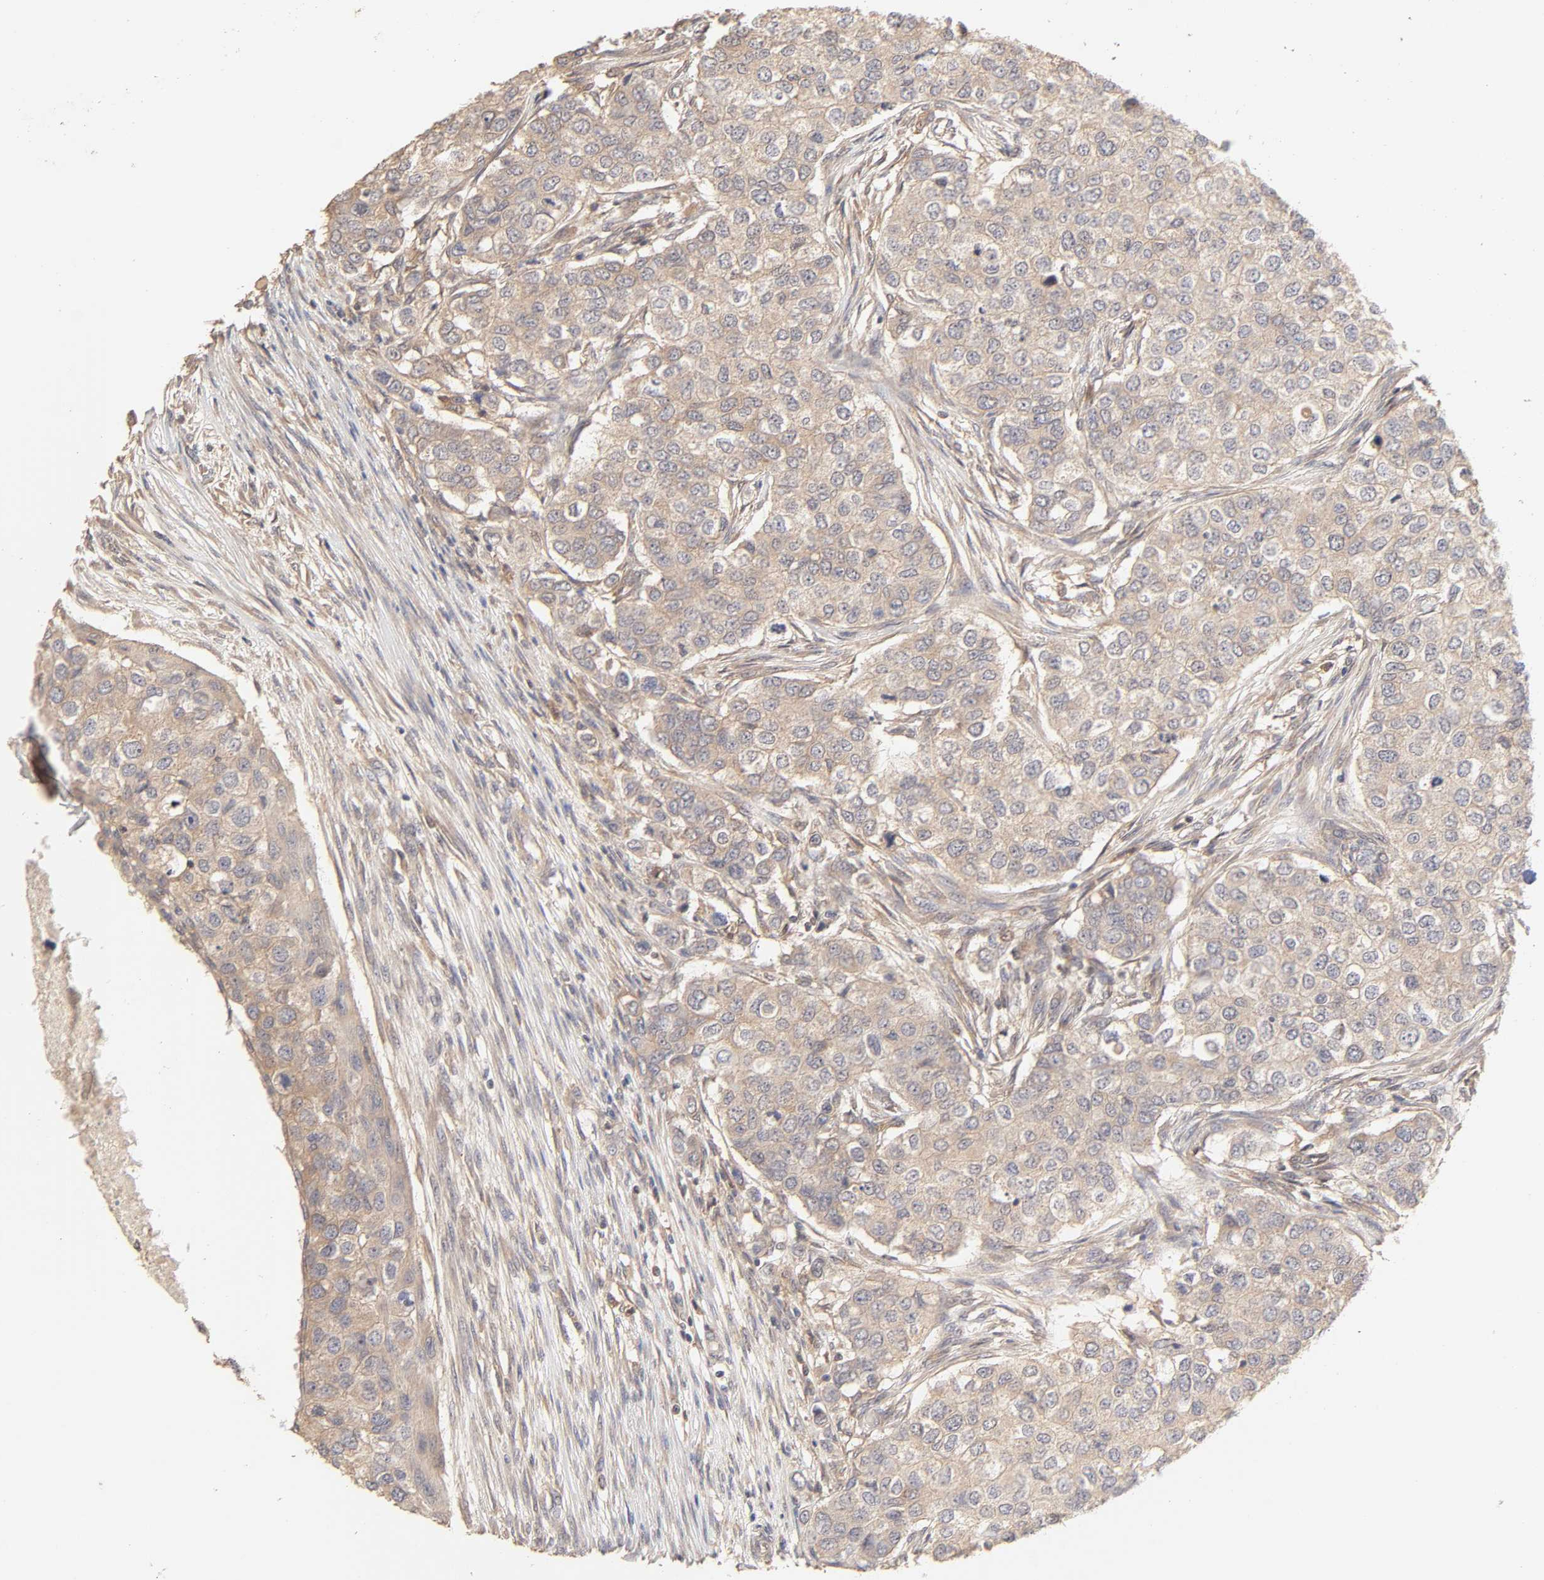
{"staining": {"intensity": "weak", "quantity": ">75%", "location": "cytoplasmic/membranous"}, "tissue": "breast cancer", "cell_type": "Tumor cells", "image_type": "cancer", "snomed": [{"axis": "morphology", "description": "Normal tissue, NOS"}, {"axis": "morphology", "description": "Duct carcinoma"}, {"axis": "topography", "description": "Breast"}], "caption": "Protein staining shows weak cytoplasmic/membranous positivity in about >75% of tumor cells in breast cancer.", "gene": "AP1G2", "patient": {"sex": "female", "age": 49}}